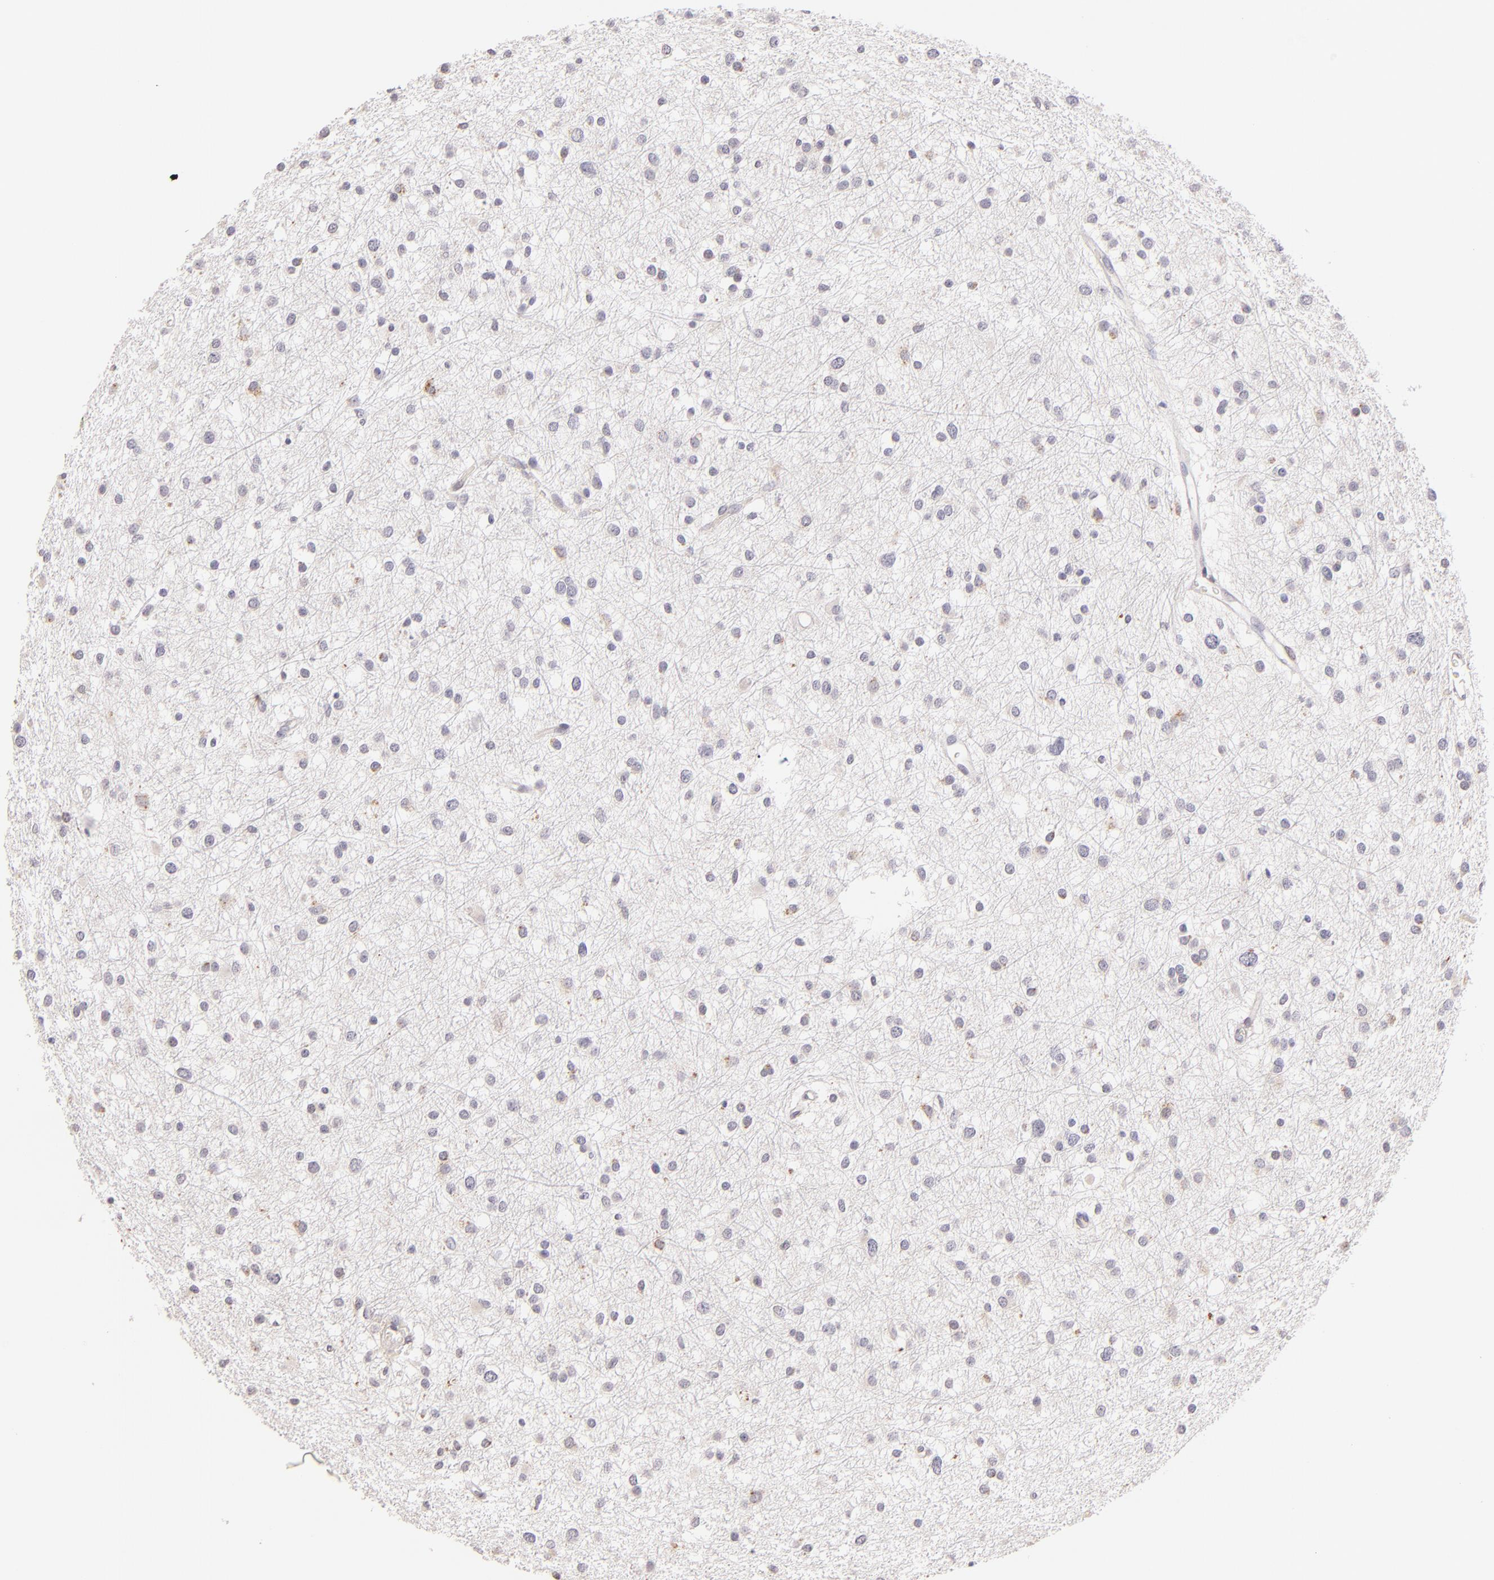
{"staining": {"intensity": "negative", "quantity": "none", "location": "none"}, "tissue": "glioma", "cell_type": "Tumor cells", "image_type": "cancer", "snomed": [{"axis": "morphology", "description": "Glioma, malignant, Low grade"}, {"axis": "topography", "description": "Brain"}], "caption": "Tumor cells show no significant protein expression in glioma. The staining is performed using DAB brown chromogen with nuclei counter-stained in using hematoxylin.", "gene": "ZAP70", "patient": {"sex": "female", "age": 36}}